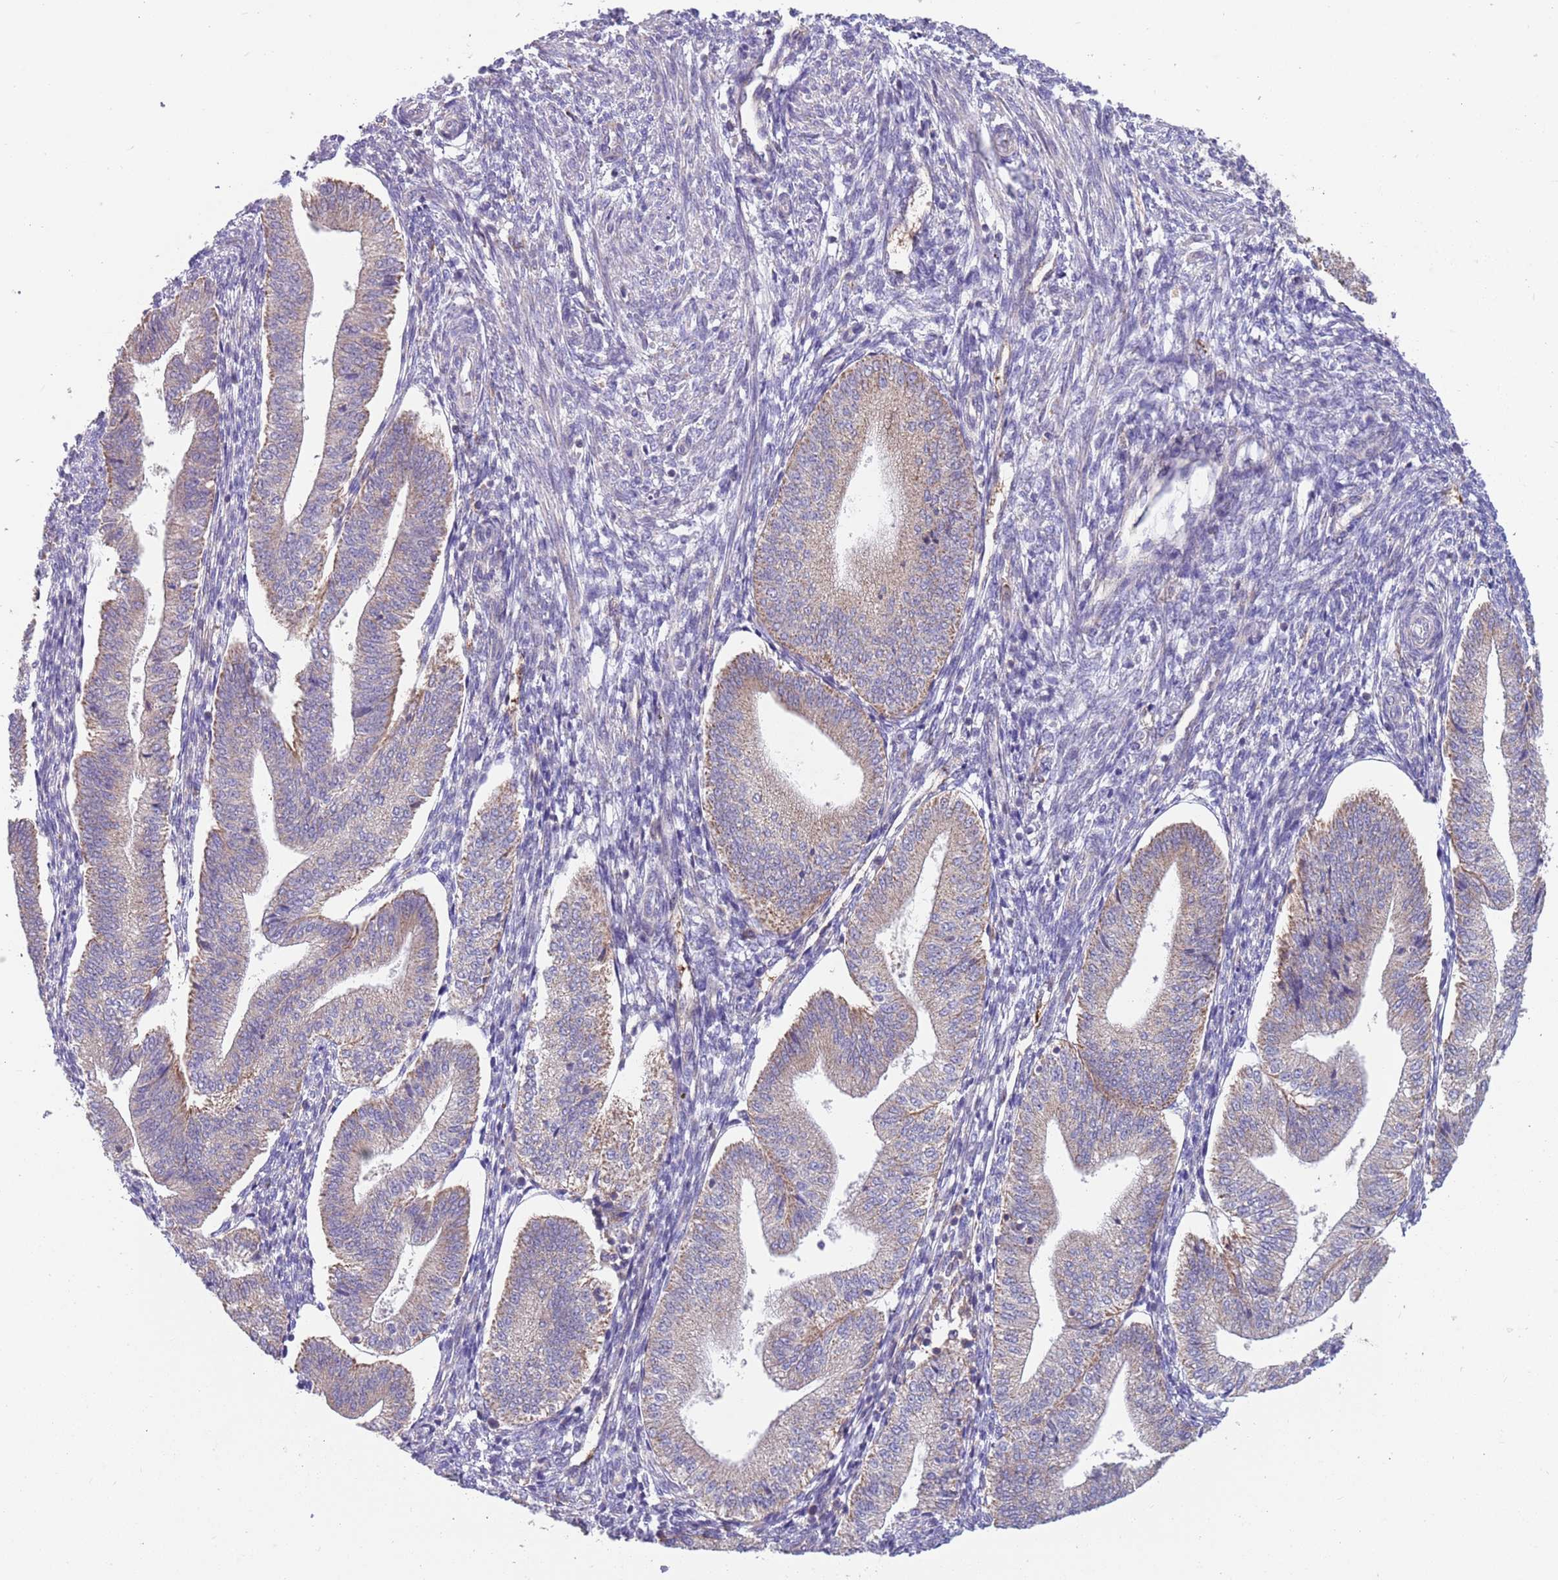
{"staining": {"intensity": "negative", "quantity": "none", "location": "none"}, "tissue": "endometrium", "cell_type": "Cells in endometrial stroma", "image_type": "normal", "snomed": [{"axis": "morphology", "description": "Normal tissue, NOS"}, {"axis": "topography", "description": "Endometrium"}], "caption": "High power microscopy micrograph of an immunohistochemistry image of benign endometrium, revealing no significant staining in cells in endometrial stroma.", "gene": "DDT", "patient": {"sex": "female", "age": 34}}